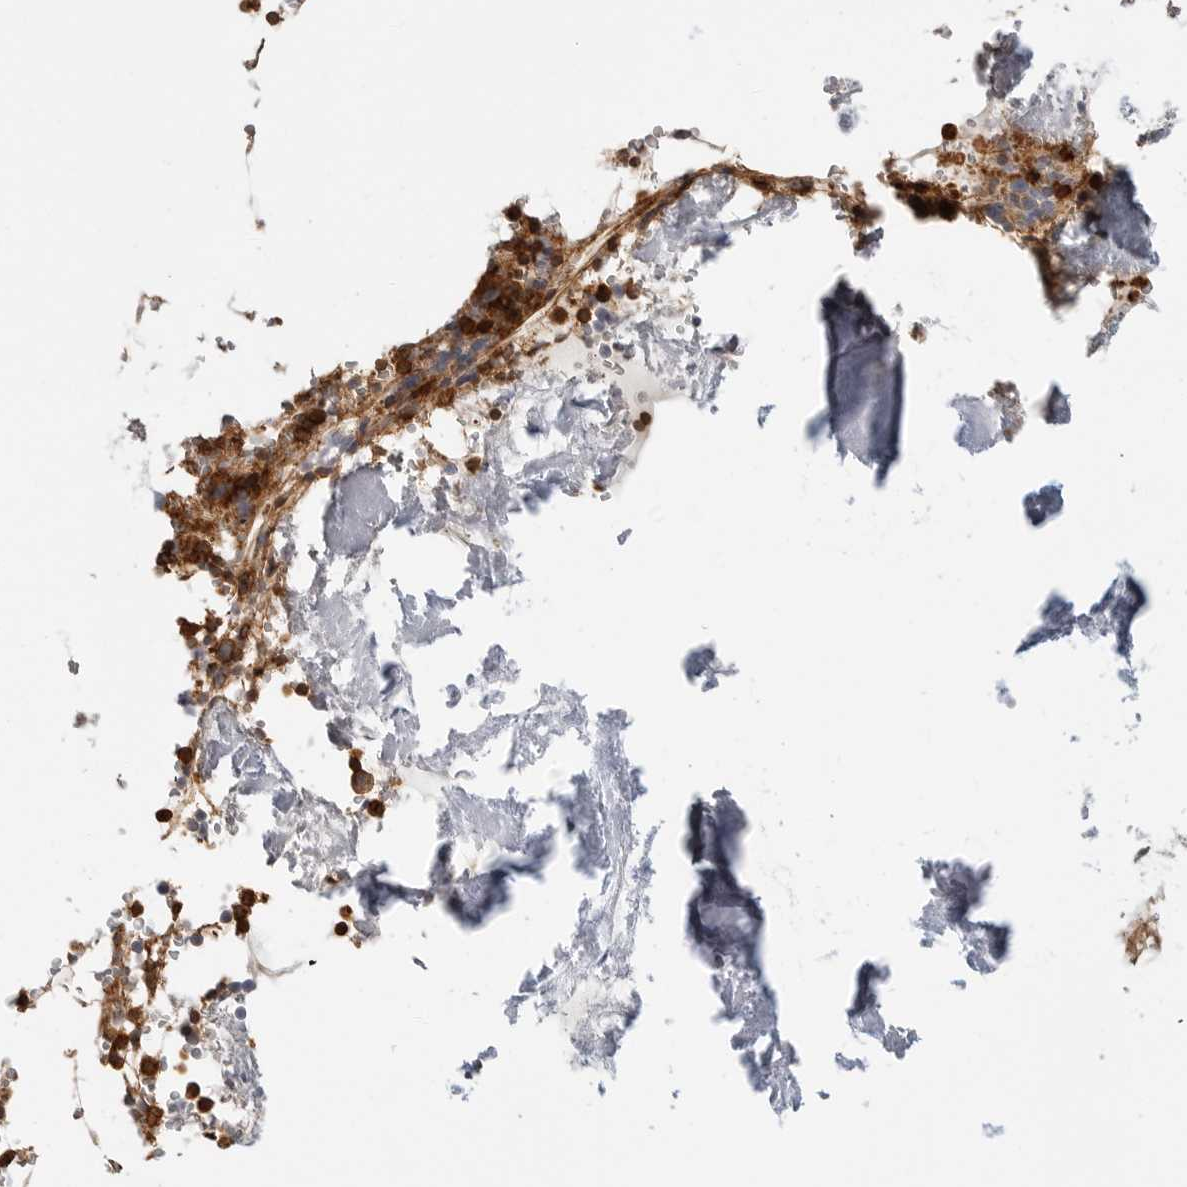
{"staining": {"intensity": "strong", "quantity": ">75%", "location": "cytoplasmic/membranous"}, "tissue": "bone marrow", "cell_type": "Hematopoietic cells", "image_type": "normal", "snomed": [{"axis": "morphology", "description": "Normal tissue, NOS"}, {"axis": "topography", "description": "Bone marrow"}], "caption": "Bone marrow was stained to show a protein in brown. There is high levels of strong cytoplasmic/membranous expression in approximately >75% of hematopoietic cells. Nuclei are stained in blue.", "gene": "ANXA11", "patient": {"sex": "male", "age": 70}}